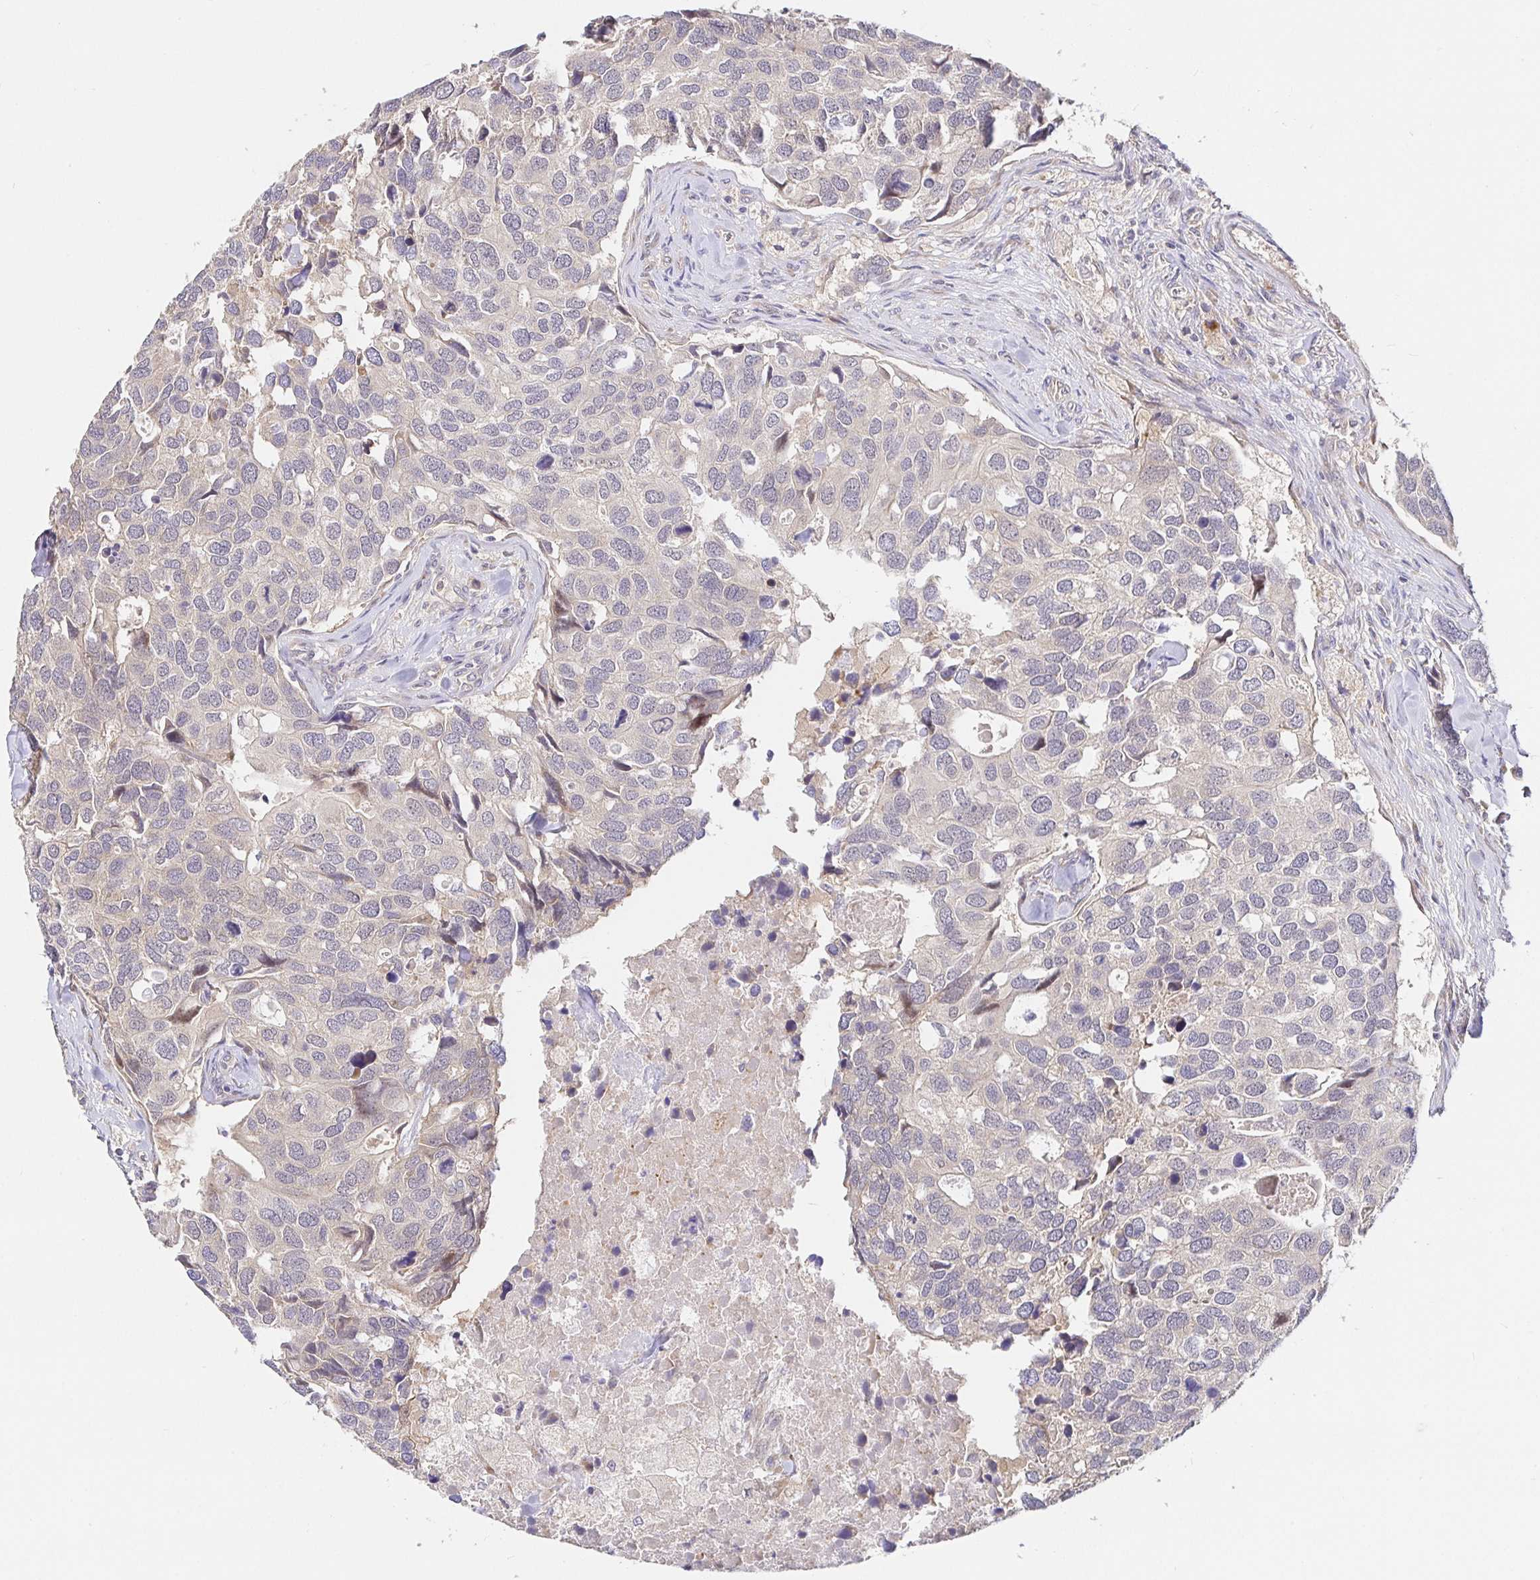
{"staining": {"intensity": "negative", "quantity": "none", "location": "none"}, "tissue": "breast cancer", "cell_type": "Tumor cells", "image_type": "cancer", "snomed": [{"axis": "morphology", "description": "Duct carcinoma"}, {"axis": "topography", "description": "Breast"}], "caption": "High magnification brightfield microscopy of breast cancer stained with DAB (brown) and counterstained with hematoxylin (blue): tumor cells show no significant expression. Brightfield microscopy of immunohistochemistry stained with DAB (3,3'-diaminobenzidine) (brown) and hematoxylin (blue), captured at high magnification.", "gene": "ZDHHC11", "patient": {"sex": "female", "age": 83}}